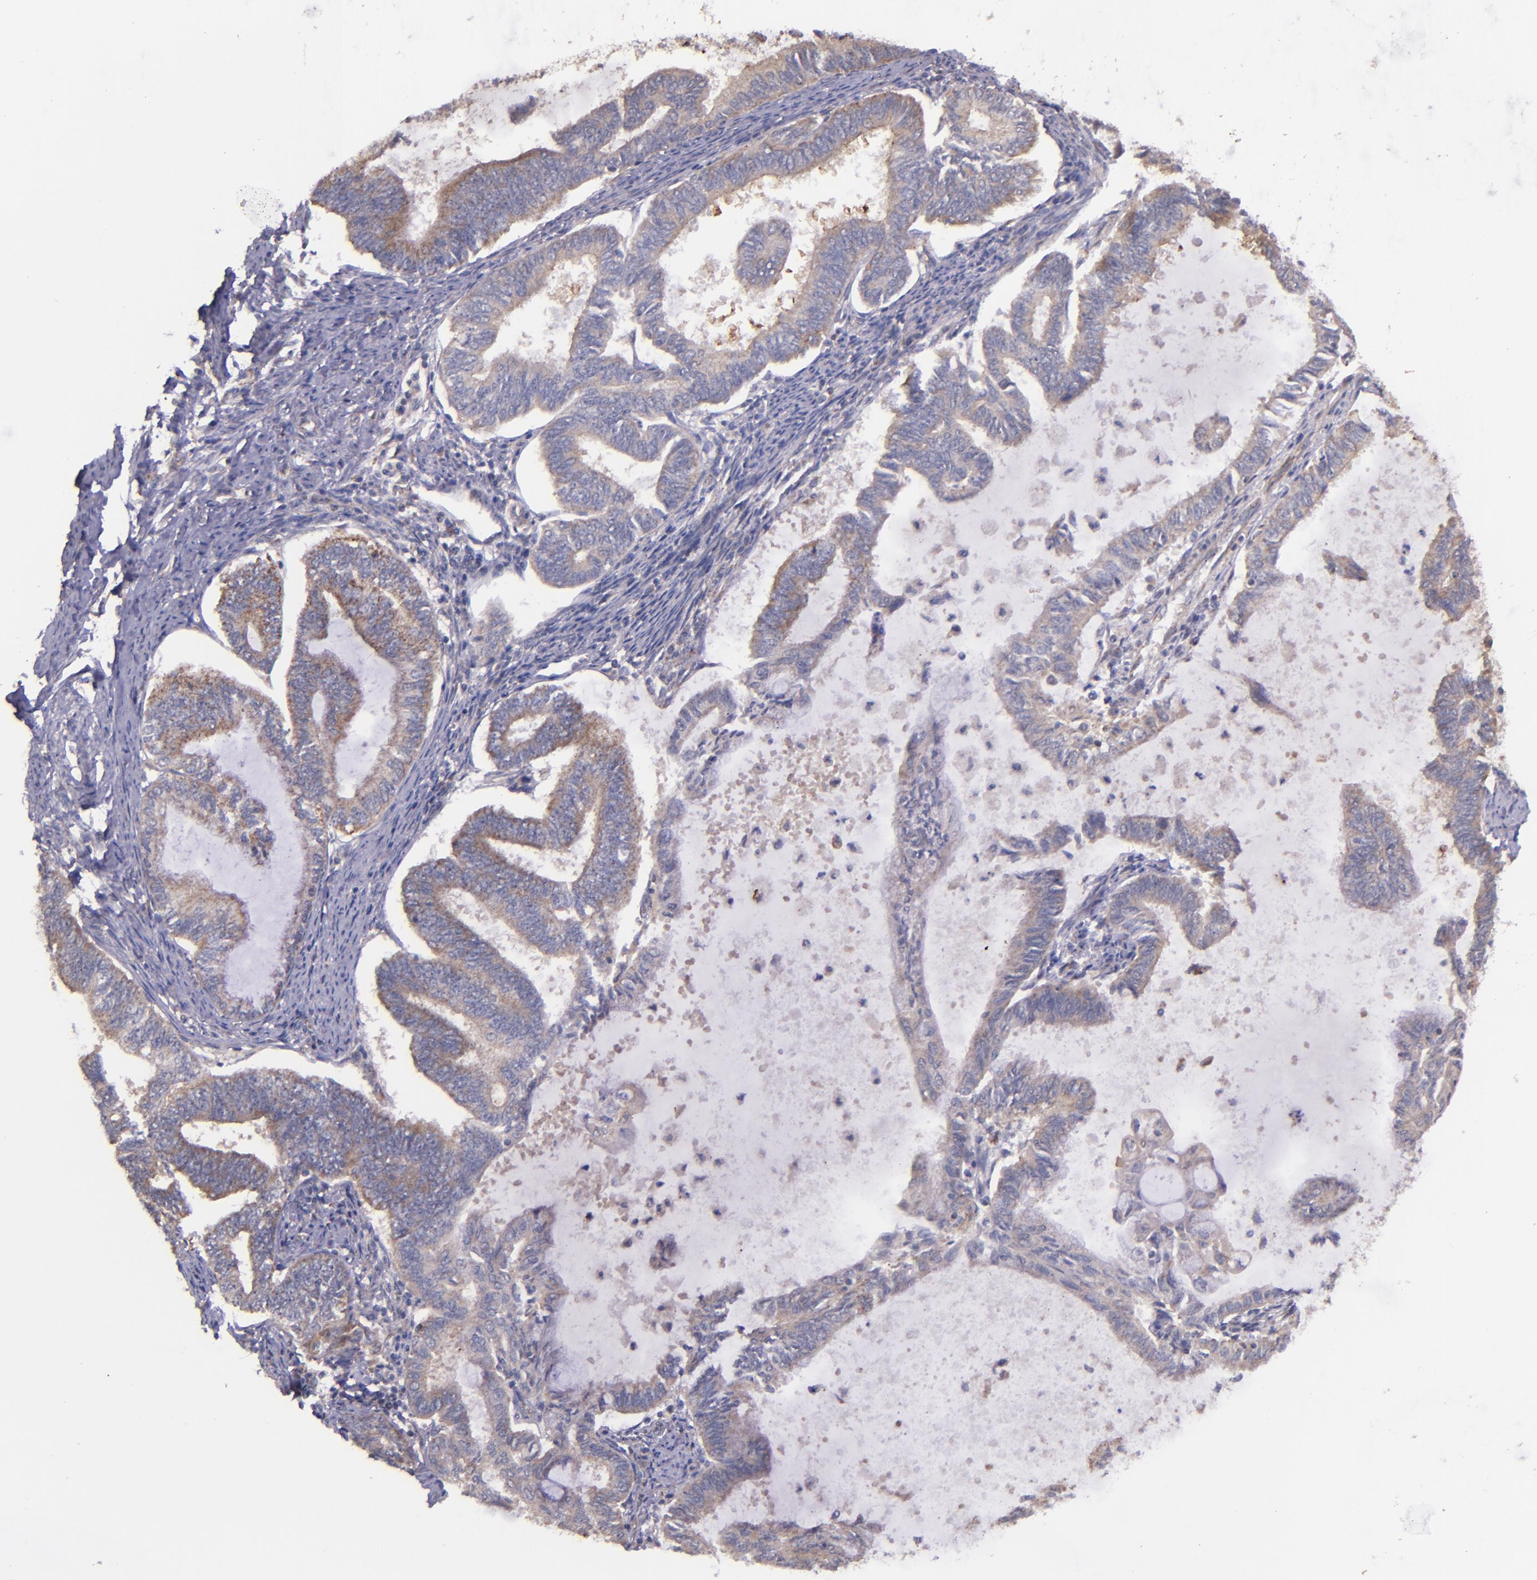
{"staining": {"intensity": "moderate", "quantity": ">75%", "location": "cytoplasmic/membranous"}, "tissue": "endometrial cancer", "cell_type": "Tumor cells", "image_type": "cancer", "snomed": [{"axis": "morphology", "description": "Adenocarcinoma, NOS"}, {"axis": "topography", "description": "Endometrium"}], "caption": "Immunohistochemical staining of endometrial cancer (adenocarcinoma) exhibits moderate cytoplasmic/membranous protein positivity in about >75% of tumor cells.", "gene": "SHC1", "patient": {"sex": "female", "age": 86}}